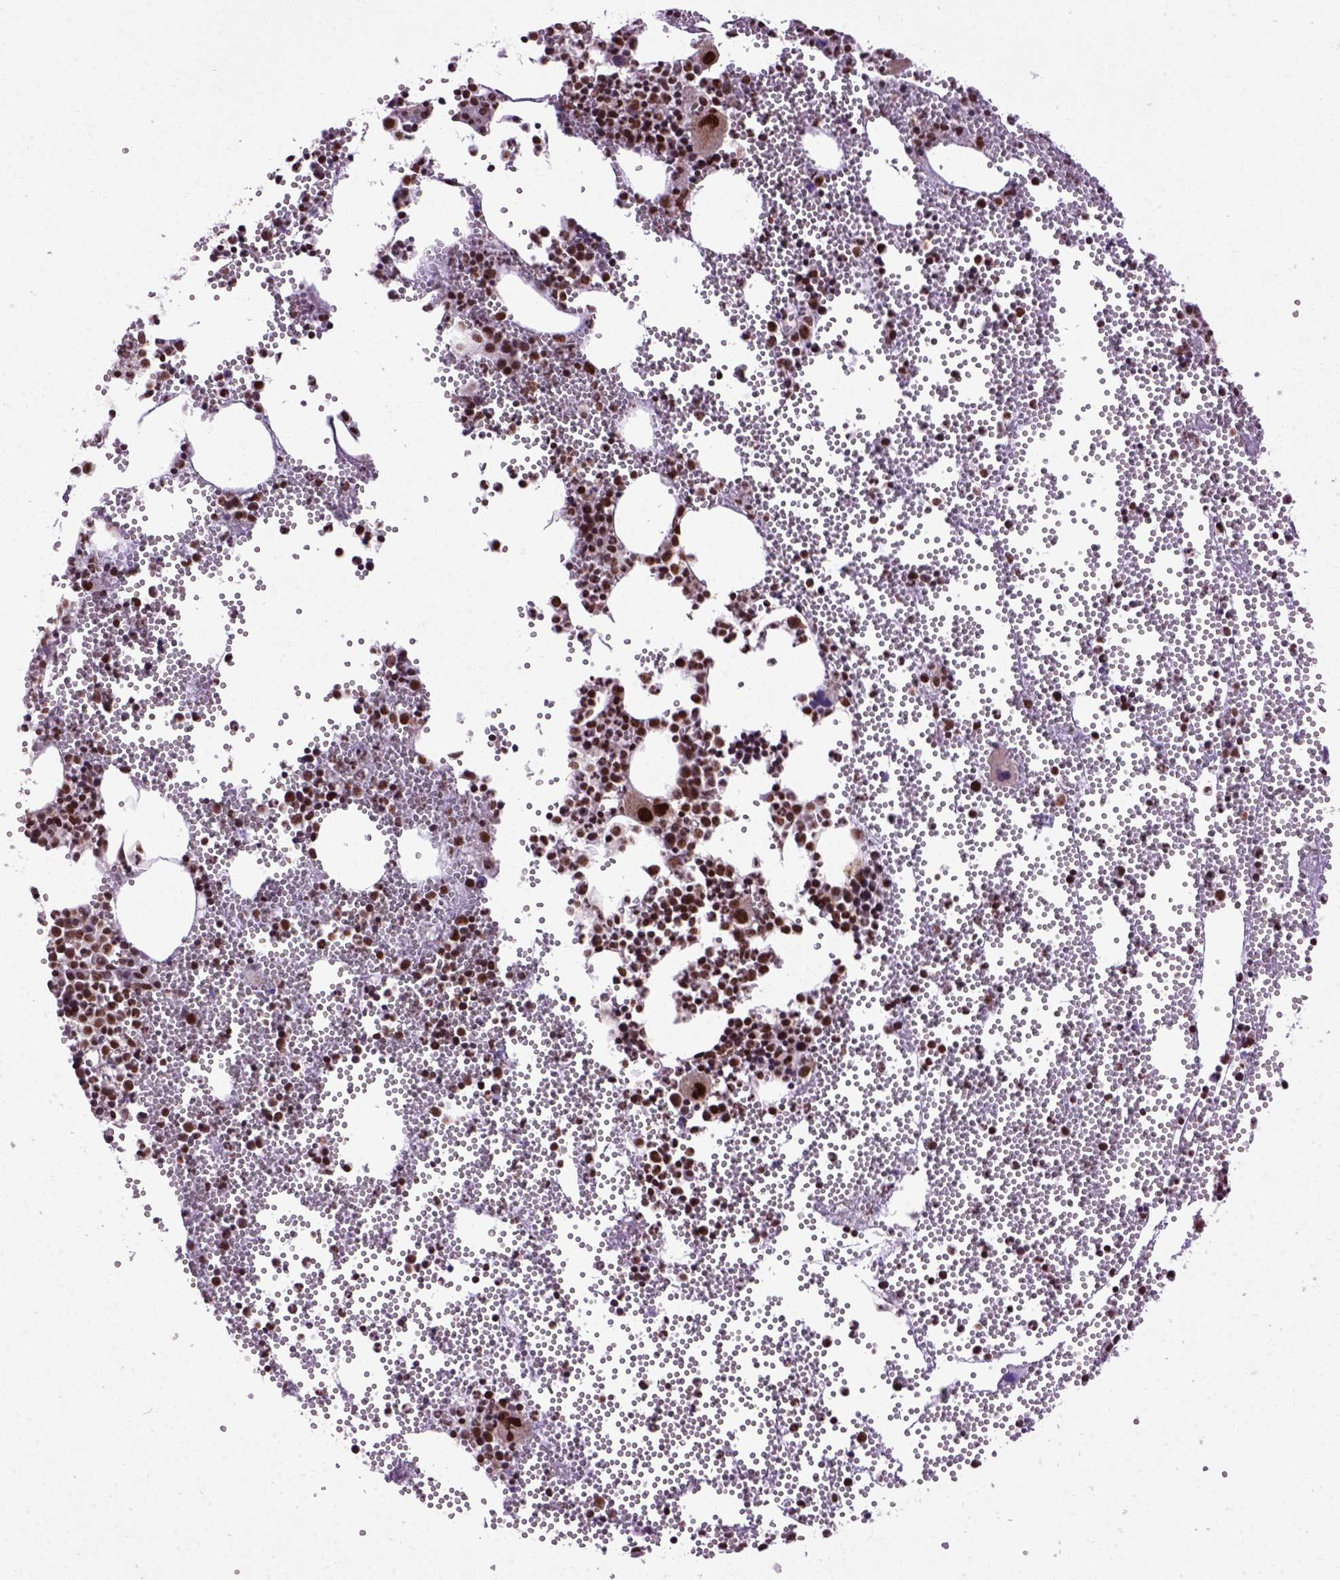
{"staining": {"intensity": "strong", "quantity": ">75%", "location": "nuclear"}, "tissue": "bone marrow", "cell_type": "Hematopoietic cells", "image_type": "normal", "snomed": [{"axis": "morphology", "description": "Normal tissue, NOS"}, {"axis": "topography", "description": "Bone marrow"}], "caption": "An image showing strong nuclear positivity in approximately >75% of hematopoietic cells in normal bone marrow, as visualized by brown immunohistochemical staining.", "gene": "CELF1", "patient": {"sex": "male", "age": 89}}